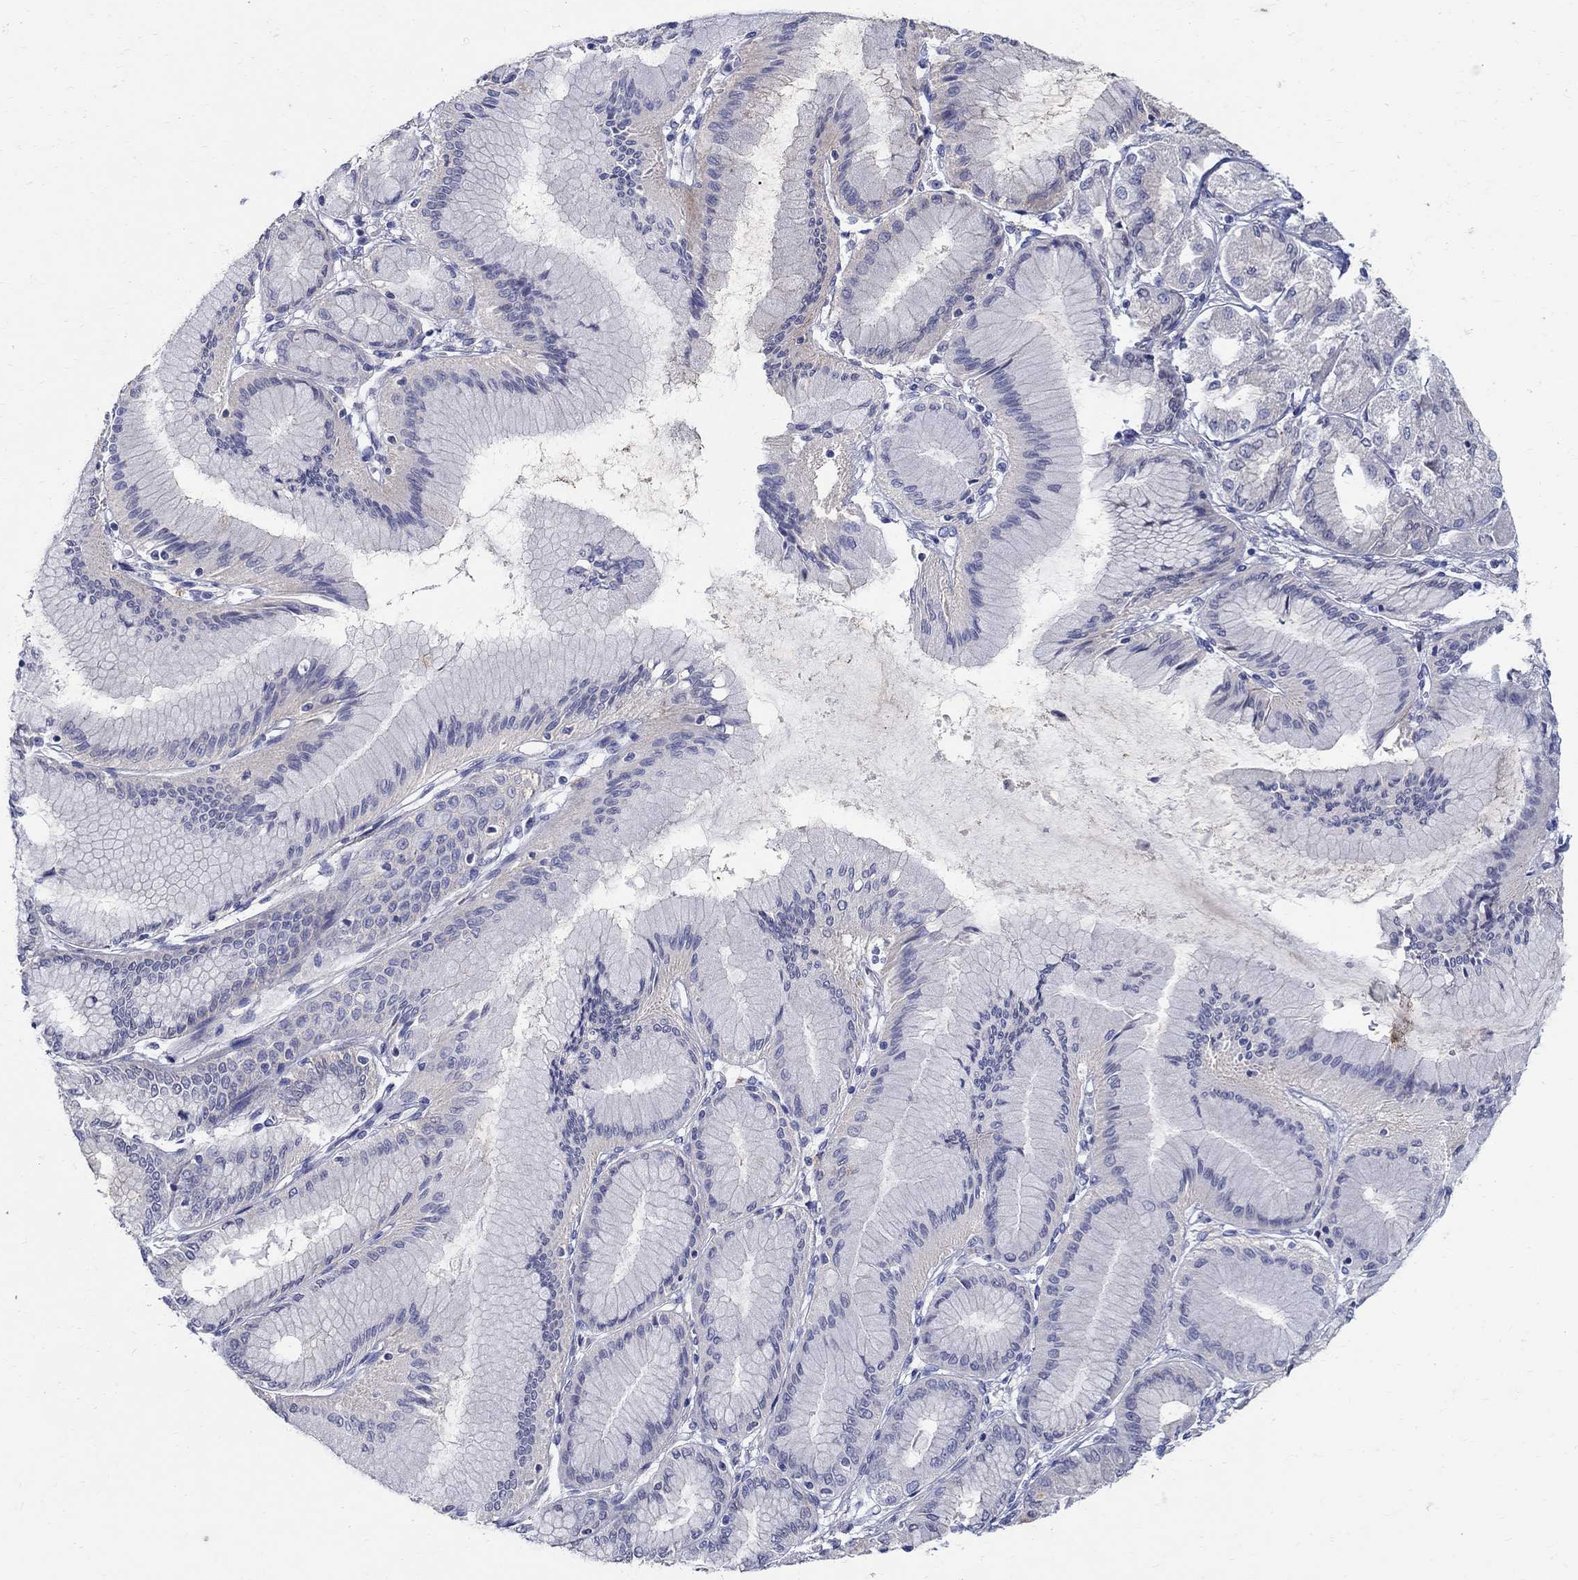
{"staining": {"intensity": "strong", "quantity": "<25%", "location": "nuclear"}, "tissue": "stomach cancer", "cell_type": "Tumor cells", "image_type": "cancer", "snomed": [{"axis": "morphology", "description": "Normal tissue, NOS"}, {"axis": "morphology", "description": "Adenocarcinoma, NOS"}, {"axis": "morphology", "description": "Adenocarcinoma, High grade"}, {"axis": "topography", "description": "Stomach, upper"}, {"axis": "topography", "description": "Stomach"}], "caption": "A medium amount of strong nuclear positivity is identified in approximately <25% of tumor cells in stomach cancer (adenocarcinoma) tissue.", "gene": "SOX2", "patient": {"sex": "female", "age": 65}}